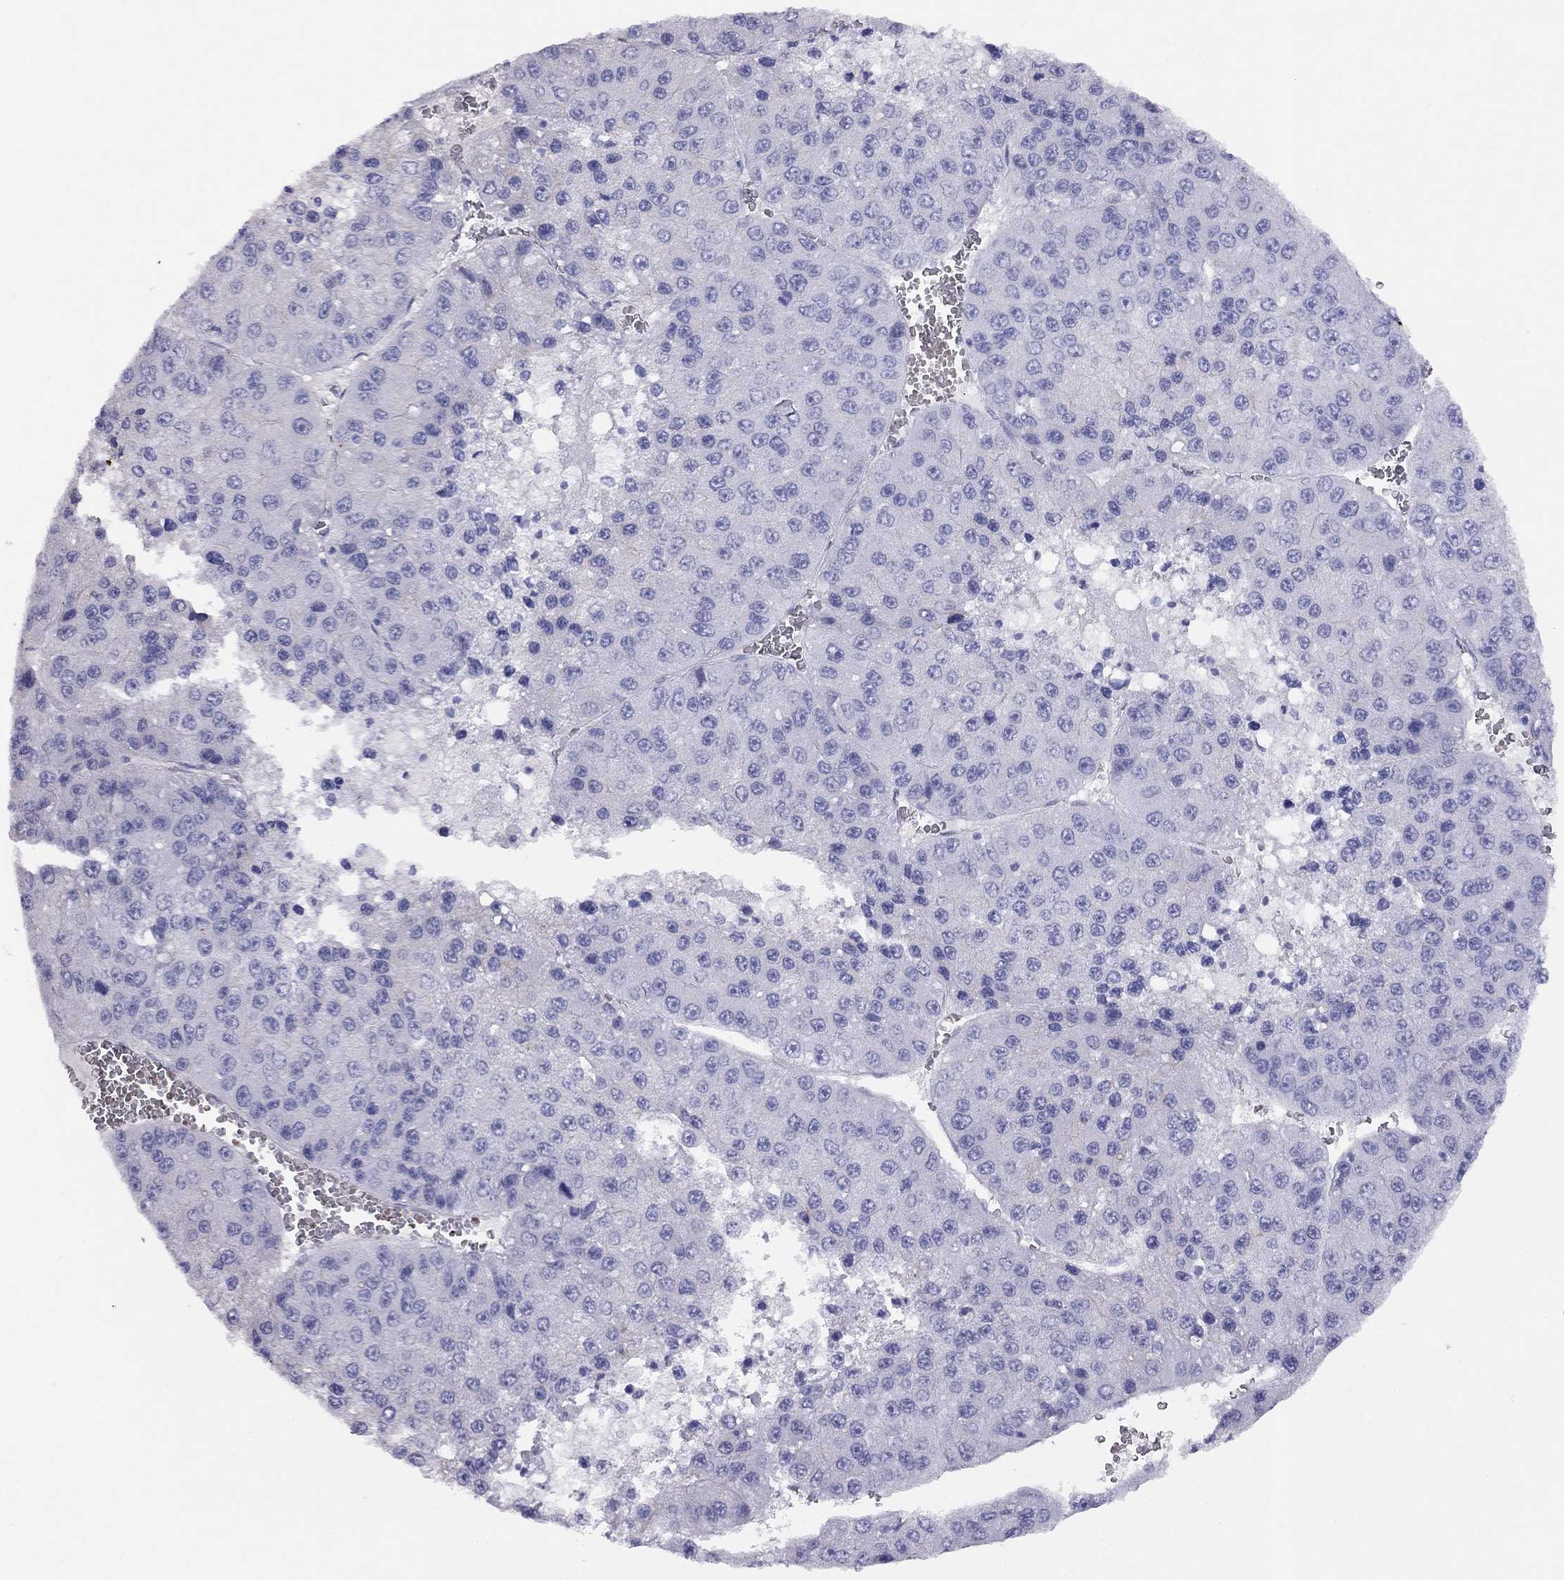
{"staining": {"intensity": "negative", "quantity": "none", "location": "none"}, "tissue": "liver cancer", "cell_type": "Tumor cells", "image_type": "cancer", "snomed": [{"axis": "morphology", "description": "Carcinoma, Hepatocellular, NOS"}, {"axis": "topography", "description": "Liver"}], "caption": "Tumor cells show no significant staining in liver cancer.", "gene": "FSCN3", "patient": {"sex": "female", "age": 73}}